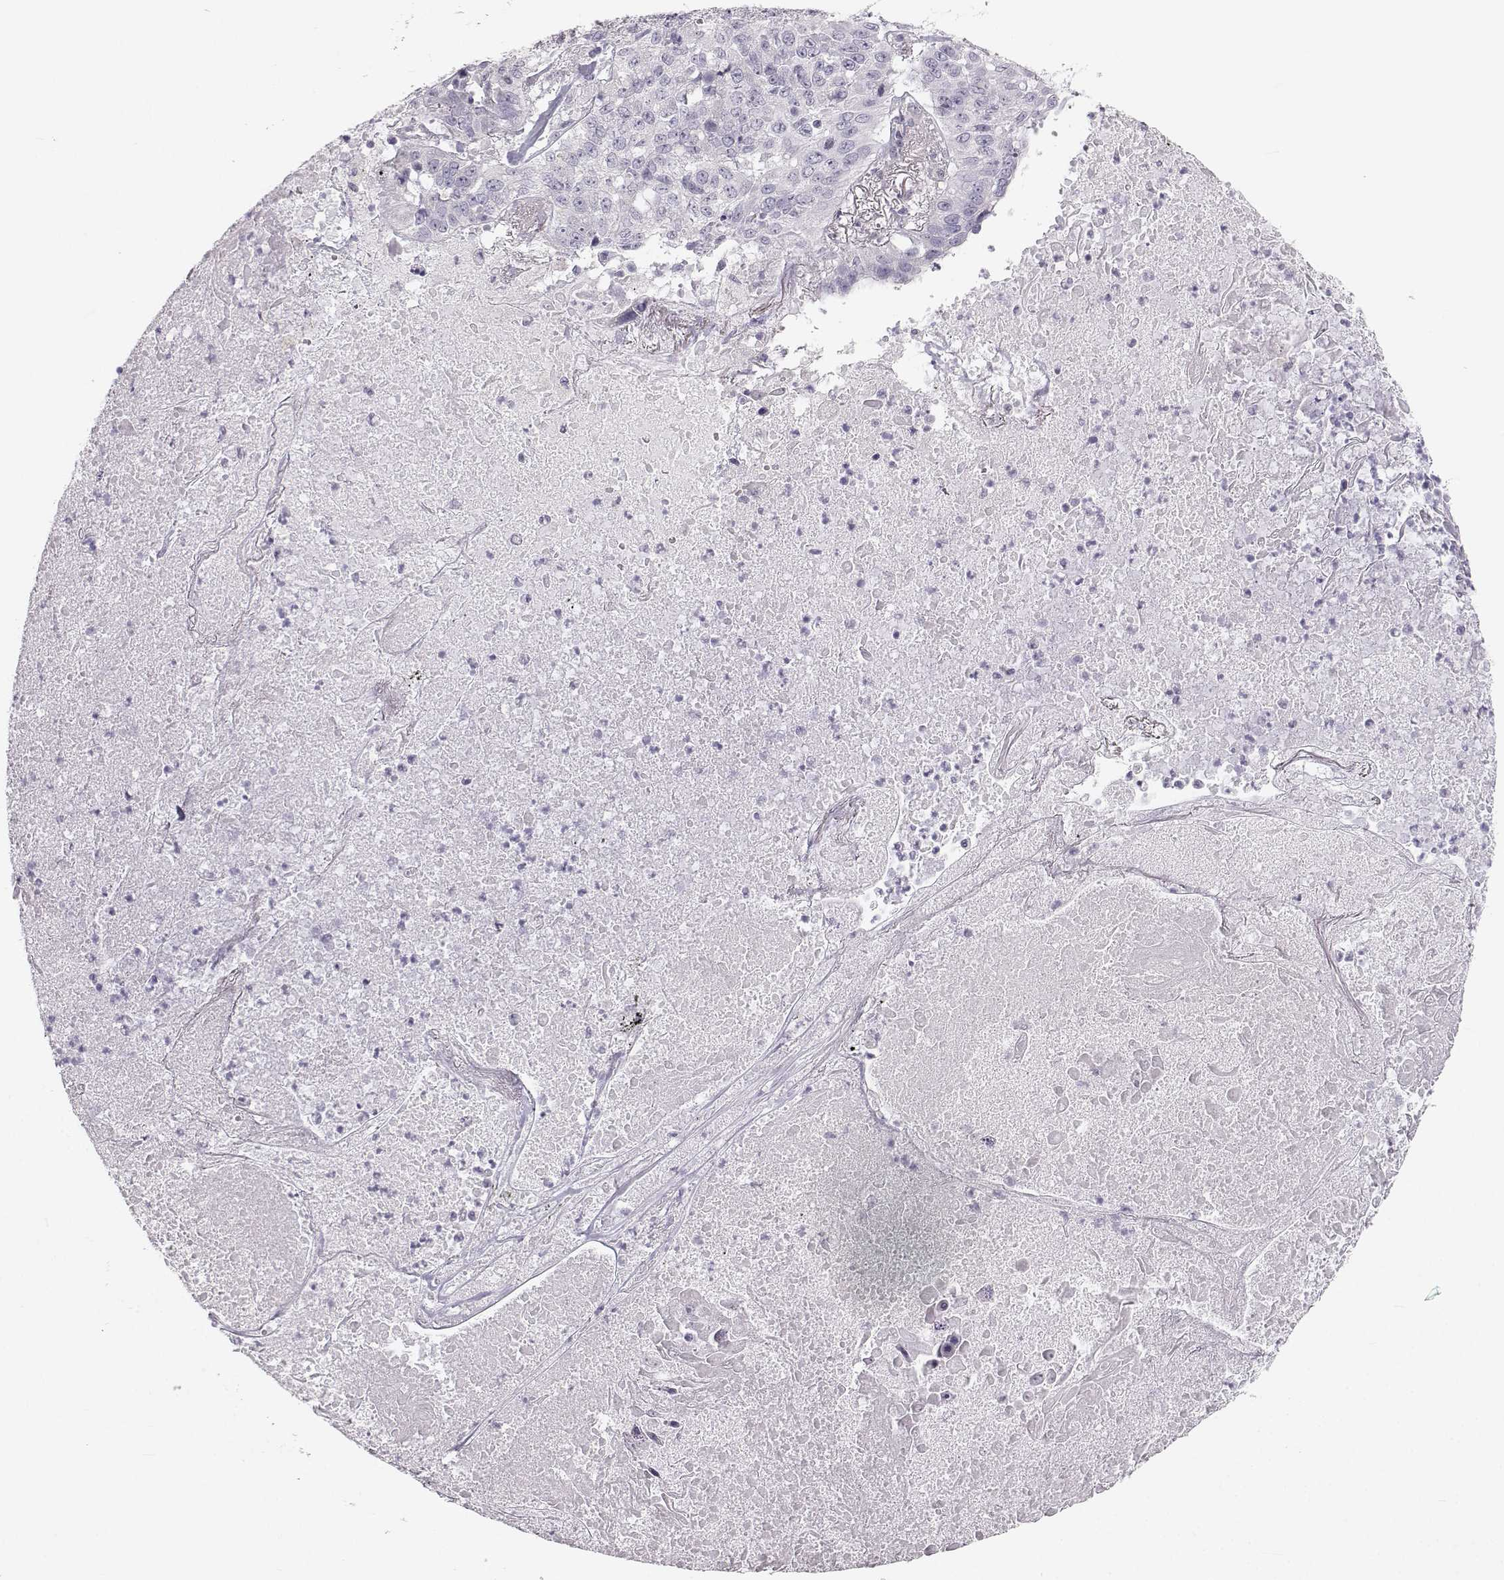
{"staining": {"intensity": "negative", "quantity": "none", "location": "none"}, "tissue": "lung cancer", "cell_type": "Tumor cells", "image_type": "cancer", "snomed": [{"axis": "morphology", "description": "Squamous cell carcinoma, NOS"}, {"axis": "topography", "description": "Lung"}], "caption": "Human lung cancer stained for a protein using immunohistochemistry (IHC) demonstrates no expression in tumor cells.", "gene": "OIP5", "patient": {"sex": "male", "age": 64}}